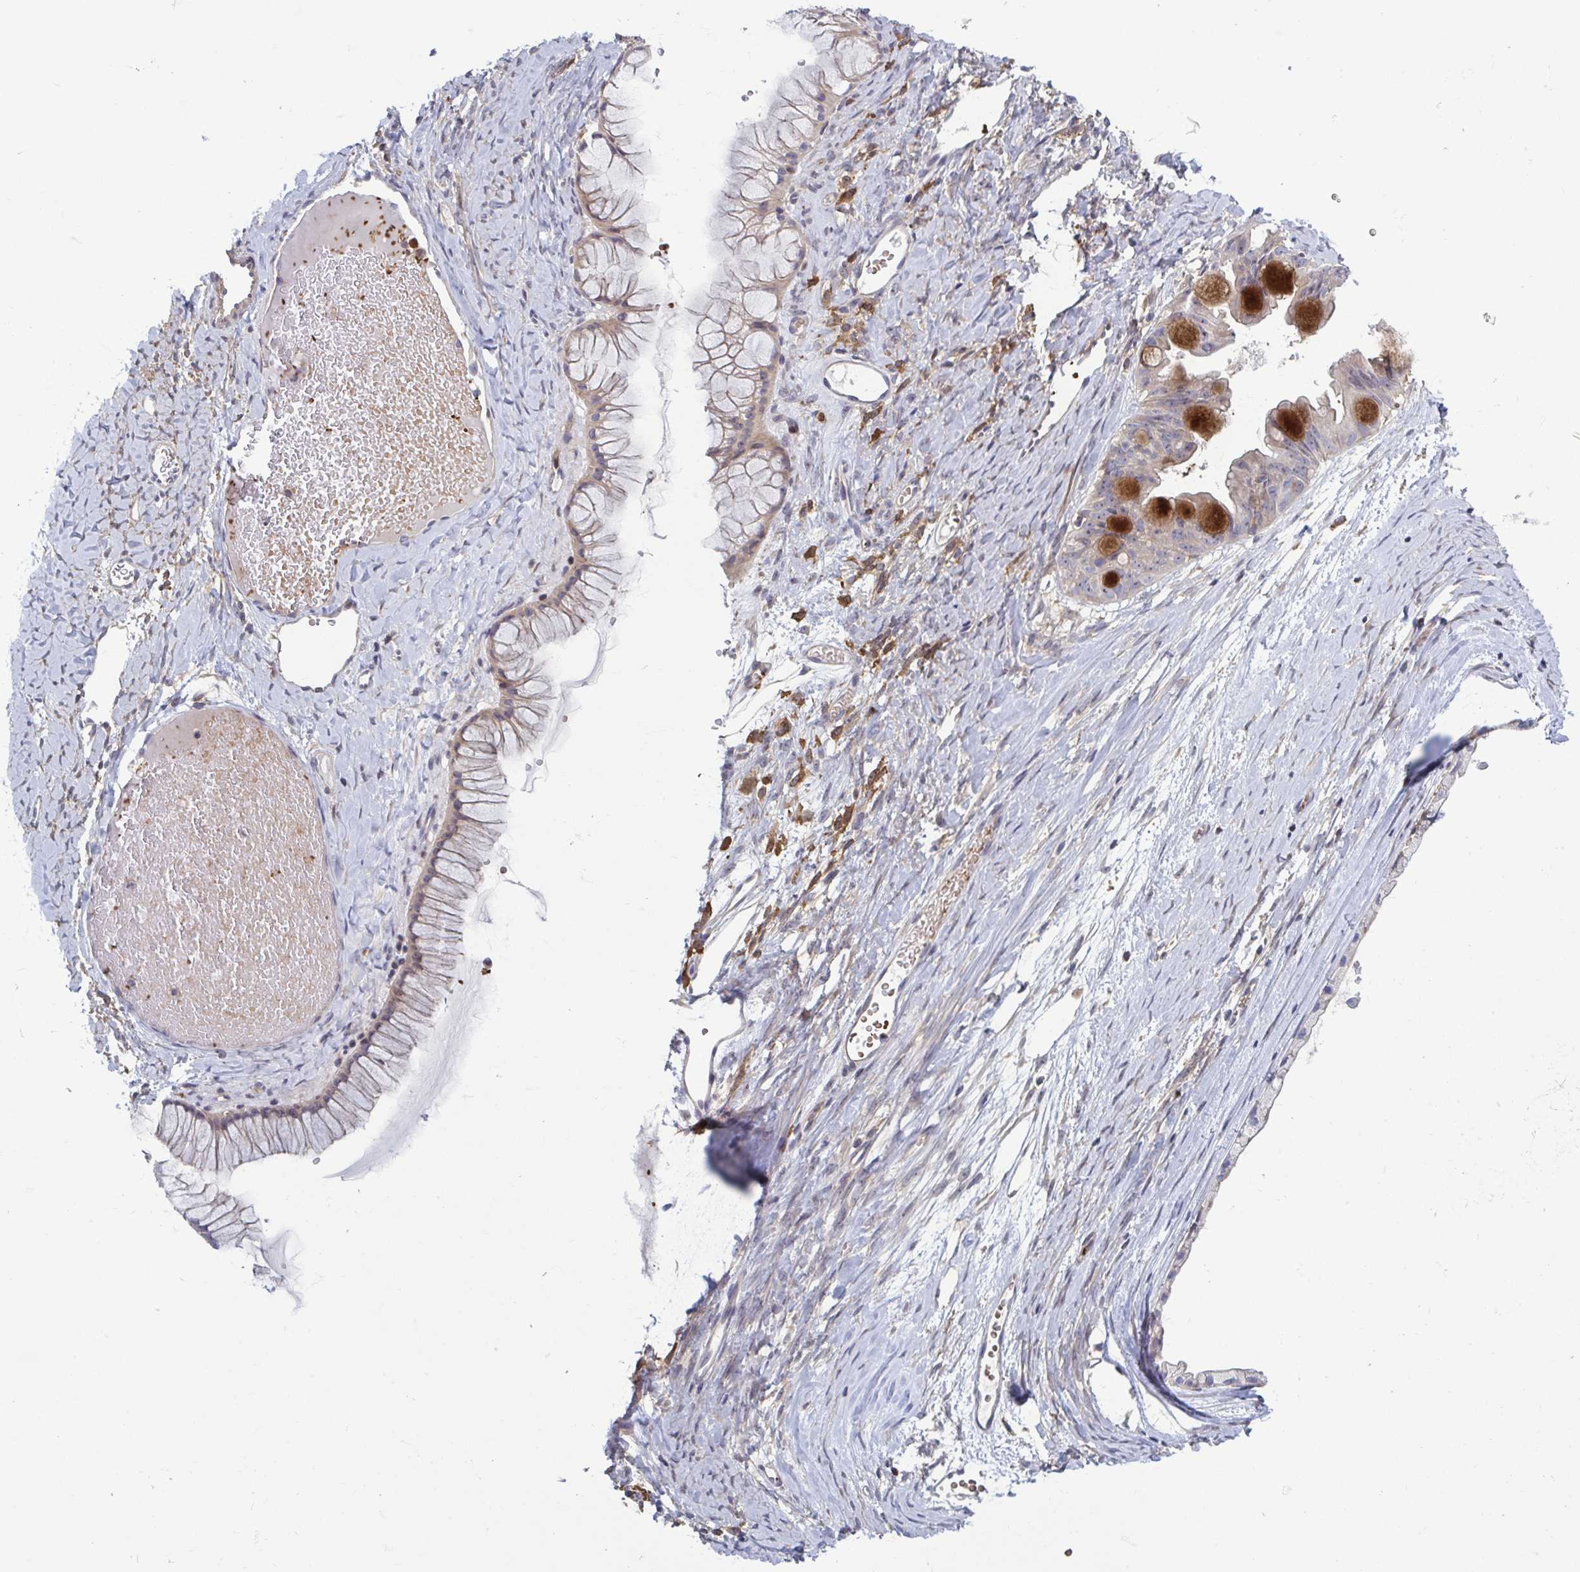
{"staining": {"intensity": "strong", "quantity": "<25%", "location": "cytoplasmic/membranous"}, "tissue": "ovarian cancer", "cell_type": "Tumor cells", "image_type": "cancer", "snomed": [{"axis": "morphology", "description": "Cystadenocarcinoma, mucinous, NOS"}, {"axis": "topography", "description": "Ovary"}], "caption": "Immunohistochemical staining of mucinous cystadenocarcinoma (ovarian) reveals strong cytoplasmic/membranous protein expression in about <25% of tumor cells.", "gene": "LRRC38", "patient": {"sex": "female", "age": 61}}